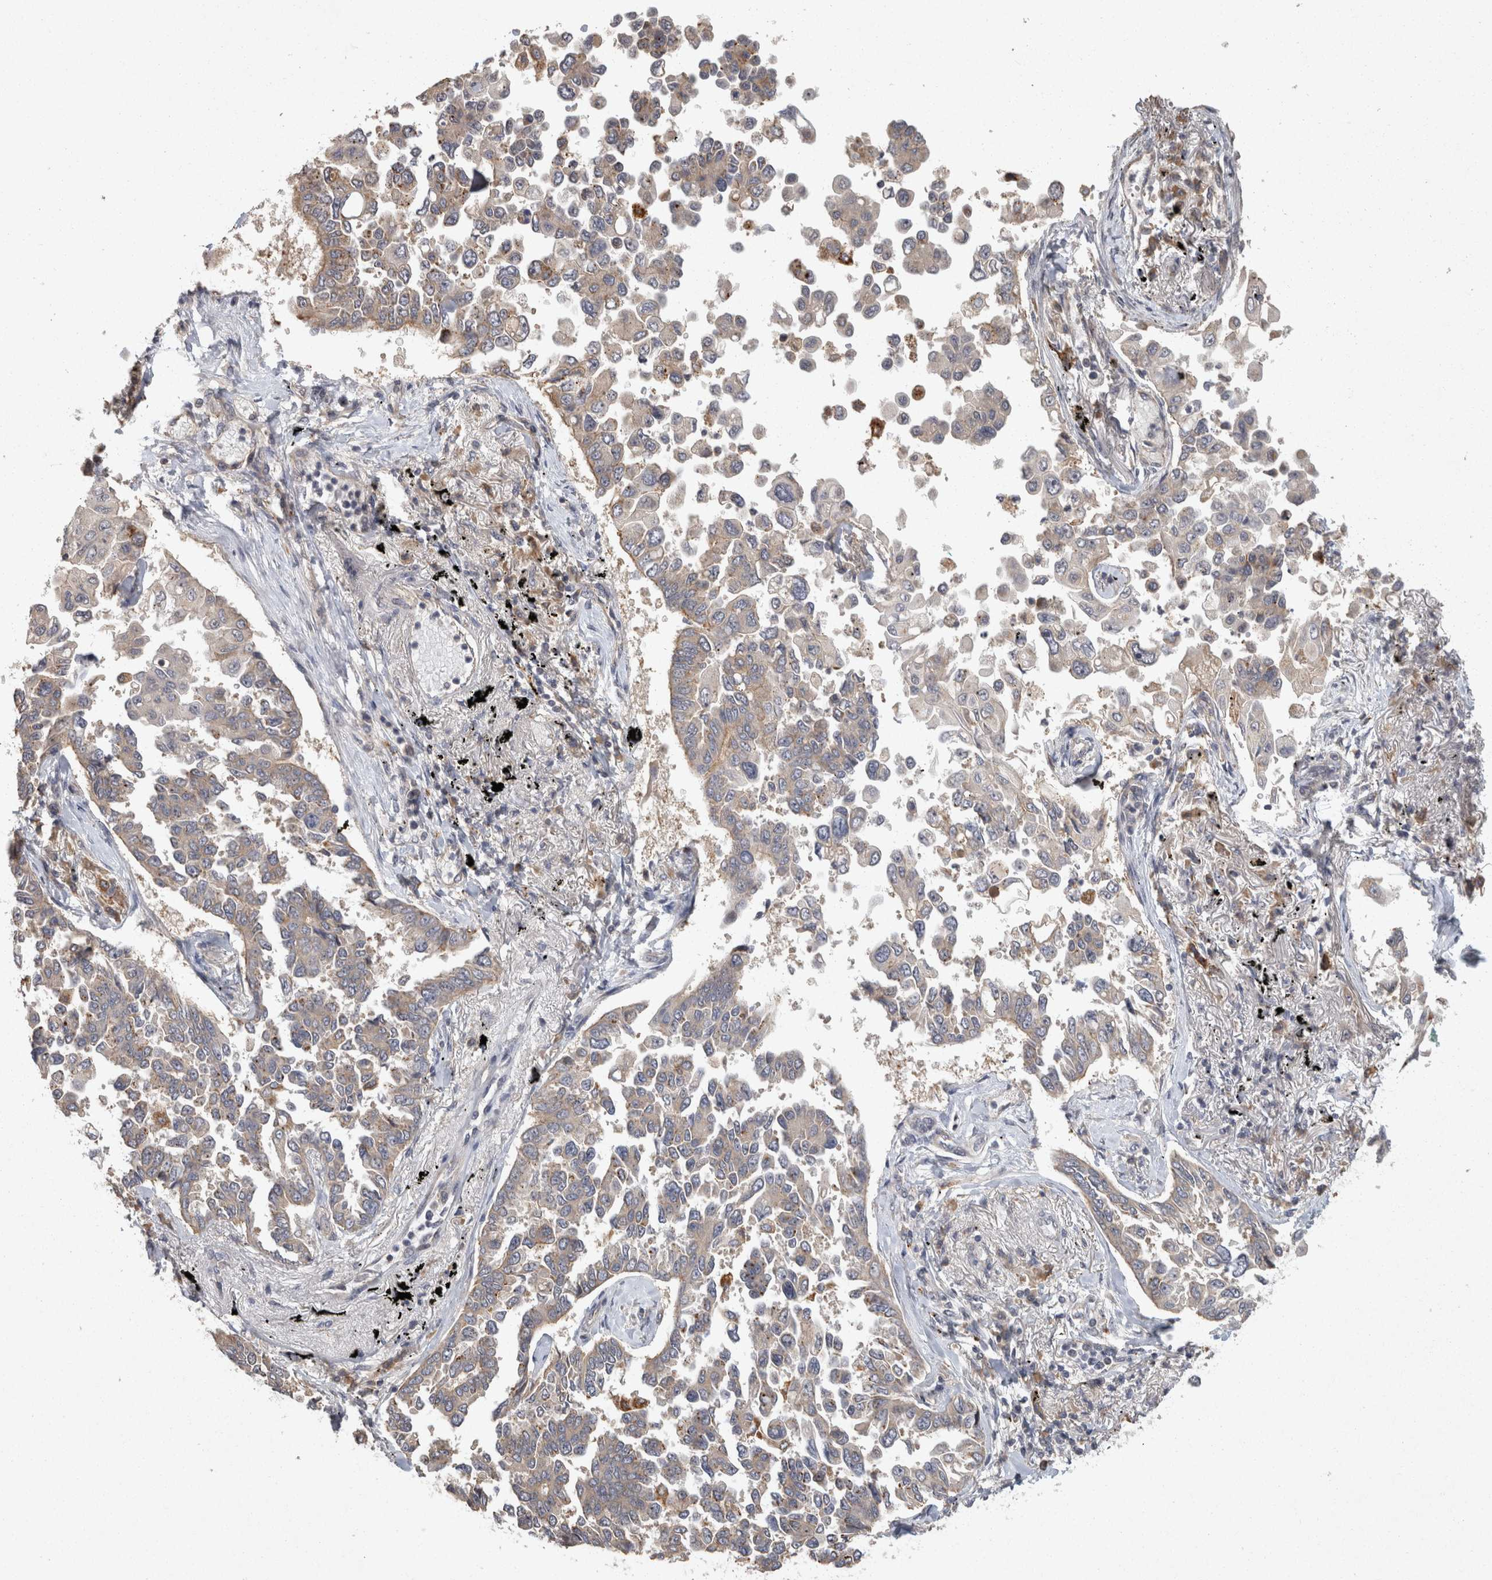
{"staining": {"intensity": "weak", "quantity": "<25%", "location": "cytoplasmic/membranous"}, "tissue": "lung cancer", "cell_type": "Tumor cells", "image_type": "cancer", "snomed": [{"axis": "morphology", "description": "Adenocarcinoma, NOS"}, {"axis": "topography", "description": "Lung"}], "caption": "An immunohistochemistry (IHC) micrograph of adenocarcinoma (lung) is shown. There is no staining in tumor cells of adenocarcinoma (lung). (Immunohistochemistry, brightfield microscopy, high magnification).", "gene": "ACAT2", "patient": {"sex": "female", "age": 67}}